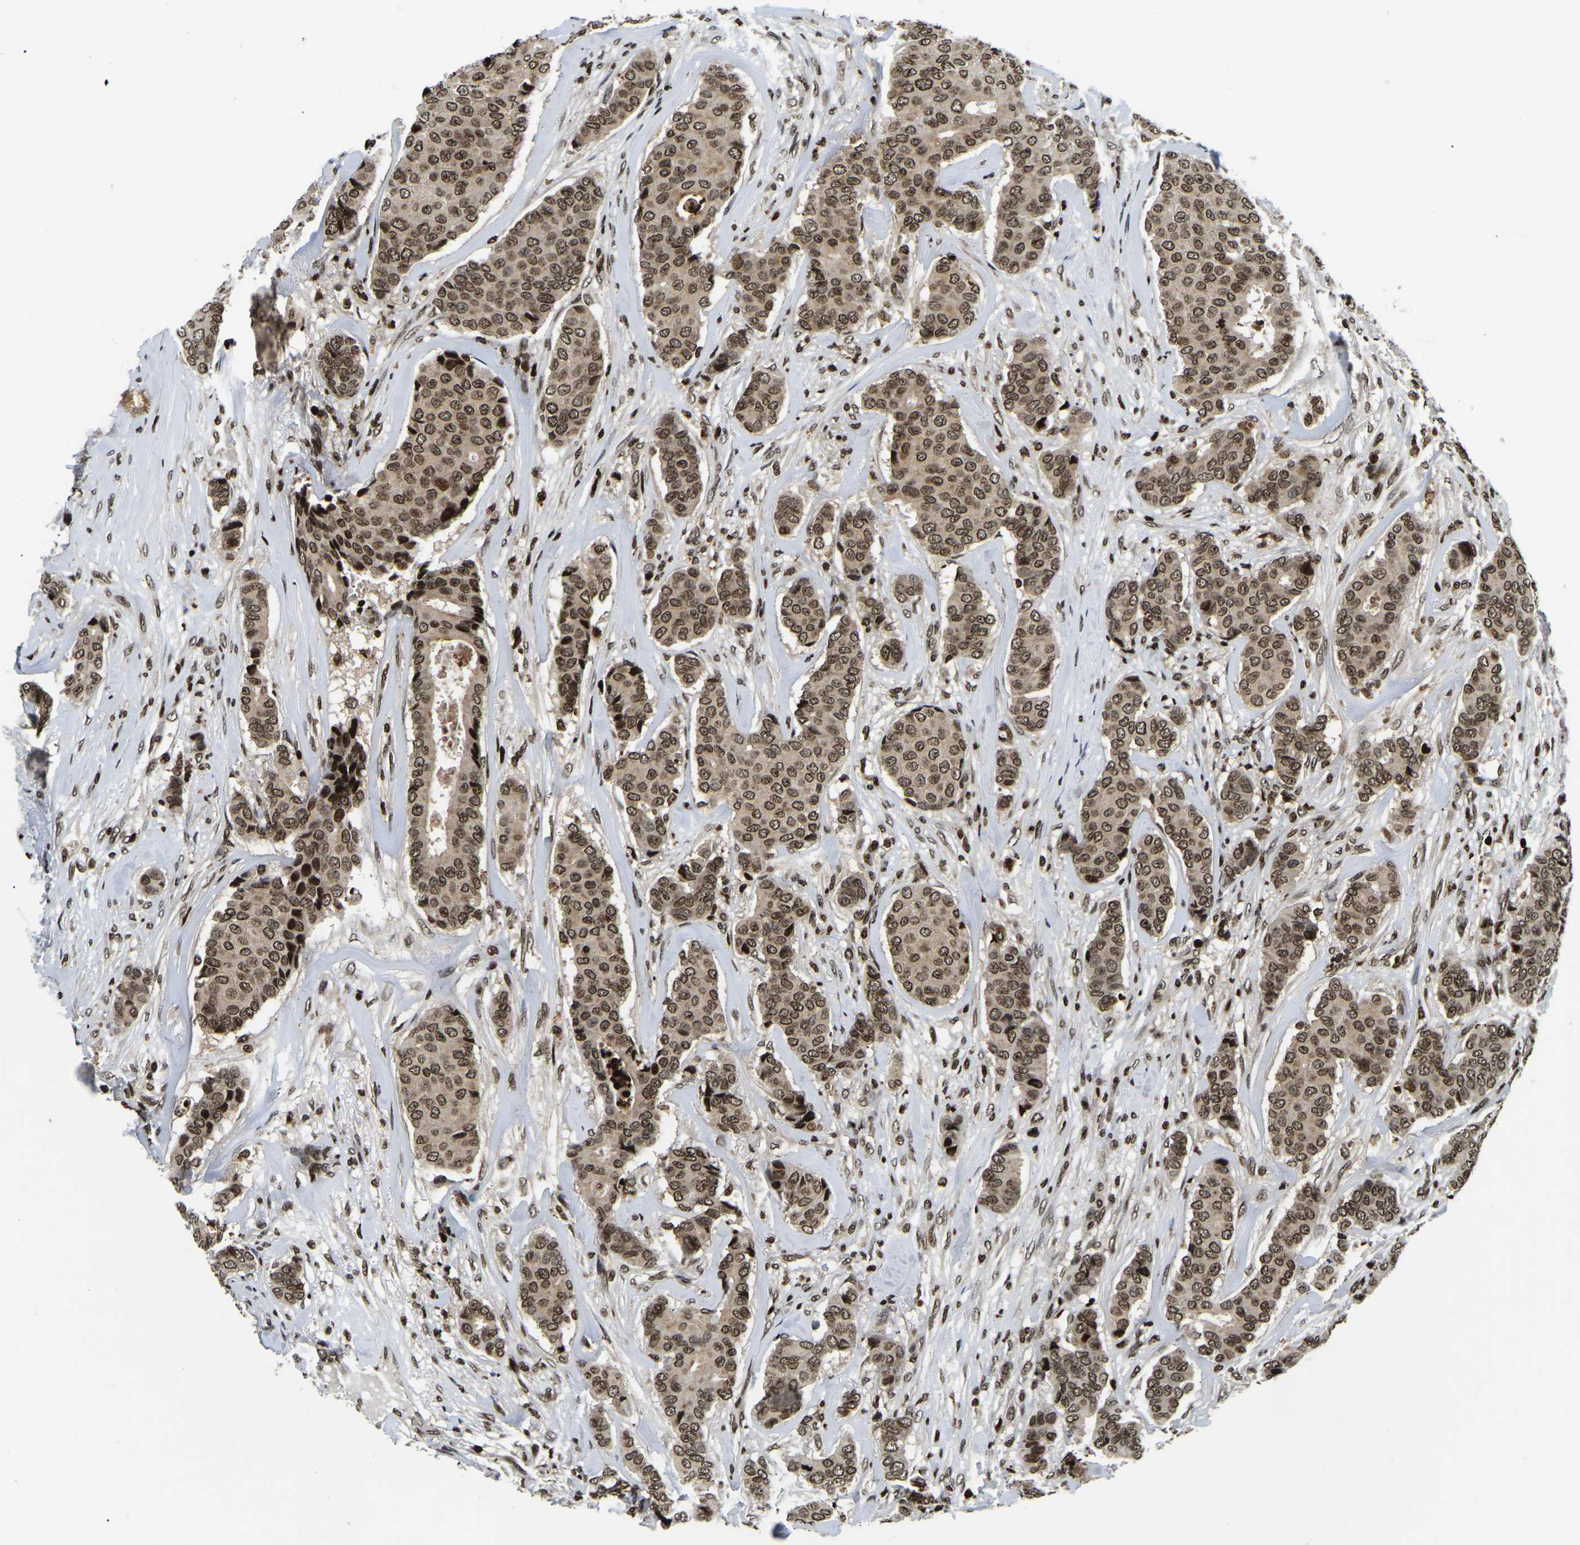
{"staining": {"intensity": "moderate", "quantity": ">75%", "location": "cytoplasmic/membranous,nuclear"}, "tissue": "breast cancer", "cell_type": "Tumor cells", "image_type": "cancer", "snomed": [{"axis": "morphology", "description": "Duct carcinoma"}, {"axis": "topography", "description": "Breast"}], "caption": "DAB (3,3'-diaminobenzidine) immunohistochemical staining of intraductal carcinoma (breast) shows moderate cytoplasmic/membranous and nuclear protein expression in about >75% of tumor cells.", "gene": "LRRC61", "patient": {"sex": "female", "age": 75}}